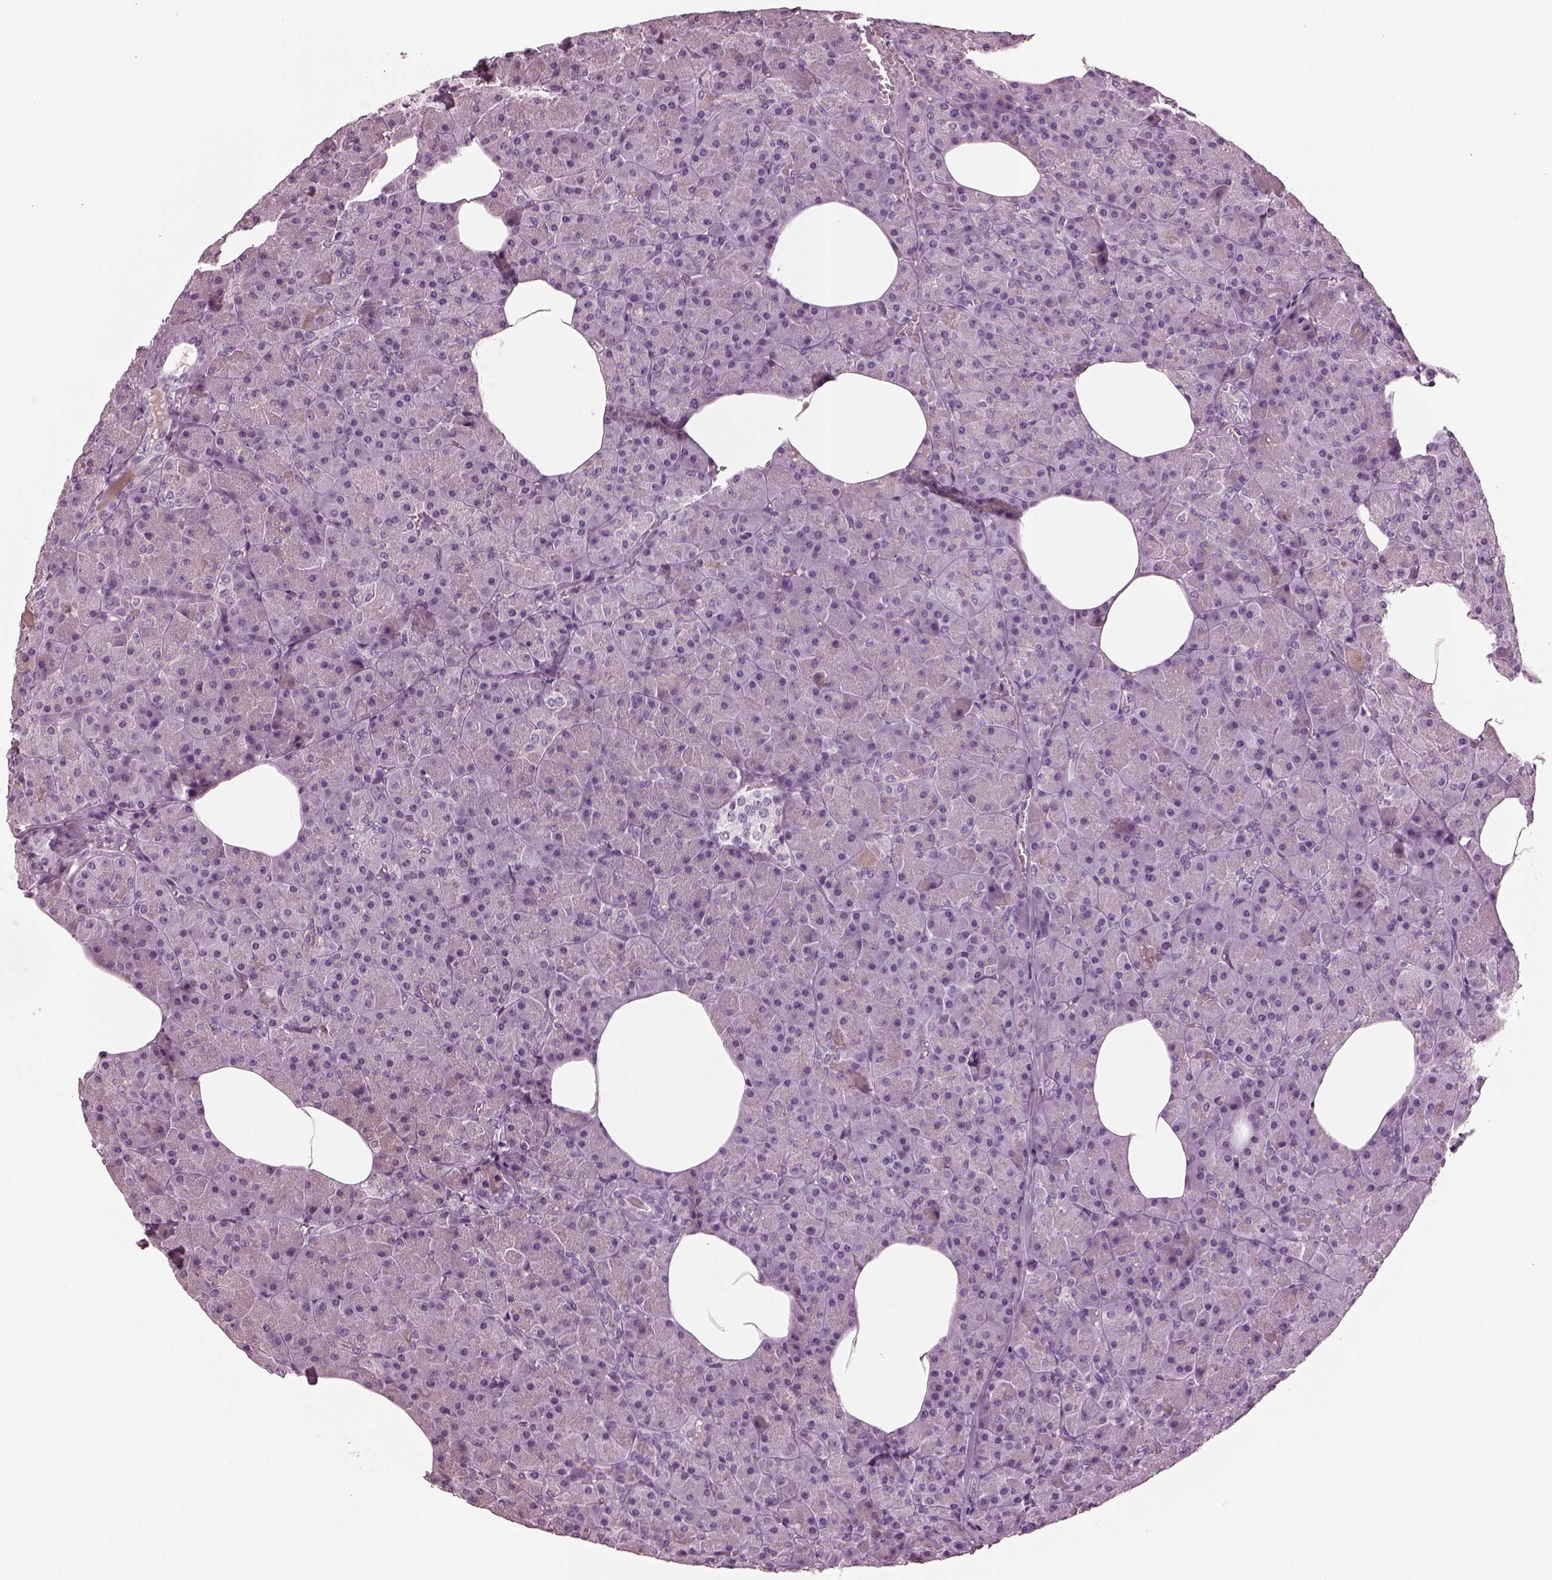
{"staining": {"intensity": "negative", "quantity": "none", "location": "none"}, "tissue": "pancreas", "cell_type": "Exocrine glandular cells", "image_type": "normal", "snomed": [{"axis": "morphology", "description": "Normal tissue, NOS"}, {"axis": "topography", "description": "Pancreas"}], "caption": "DAB immunohistochemical staining of normal human pancreas displays no significant staining in exocrine glandular cells.", "gene": "SLC6A17", "patient": {"sex": "female", "age": 45}}